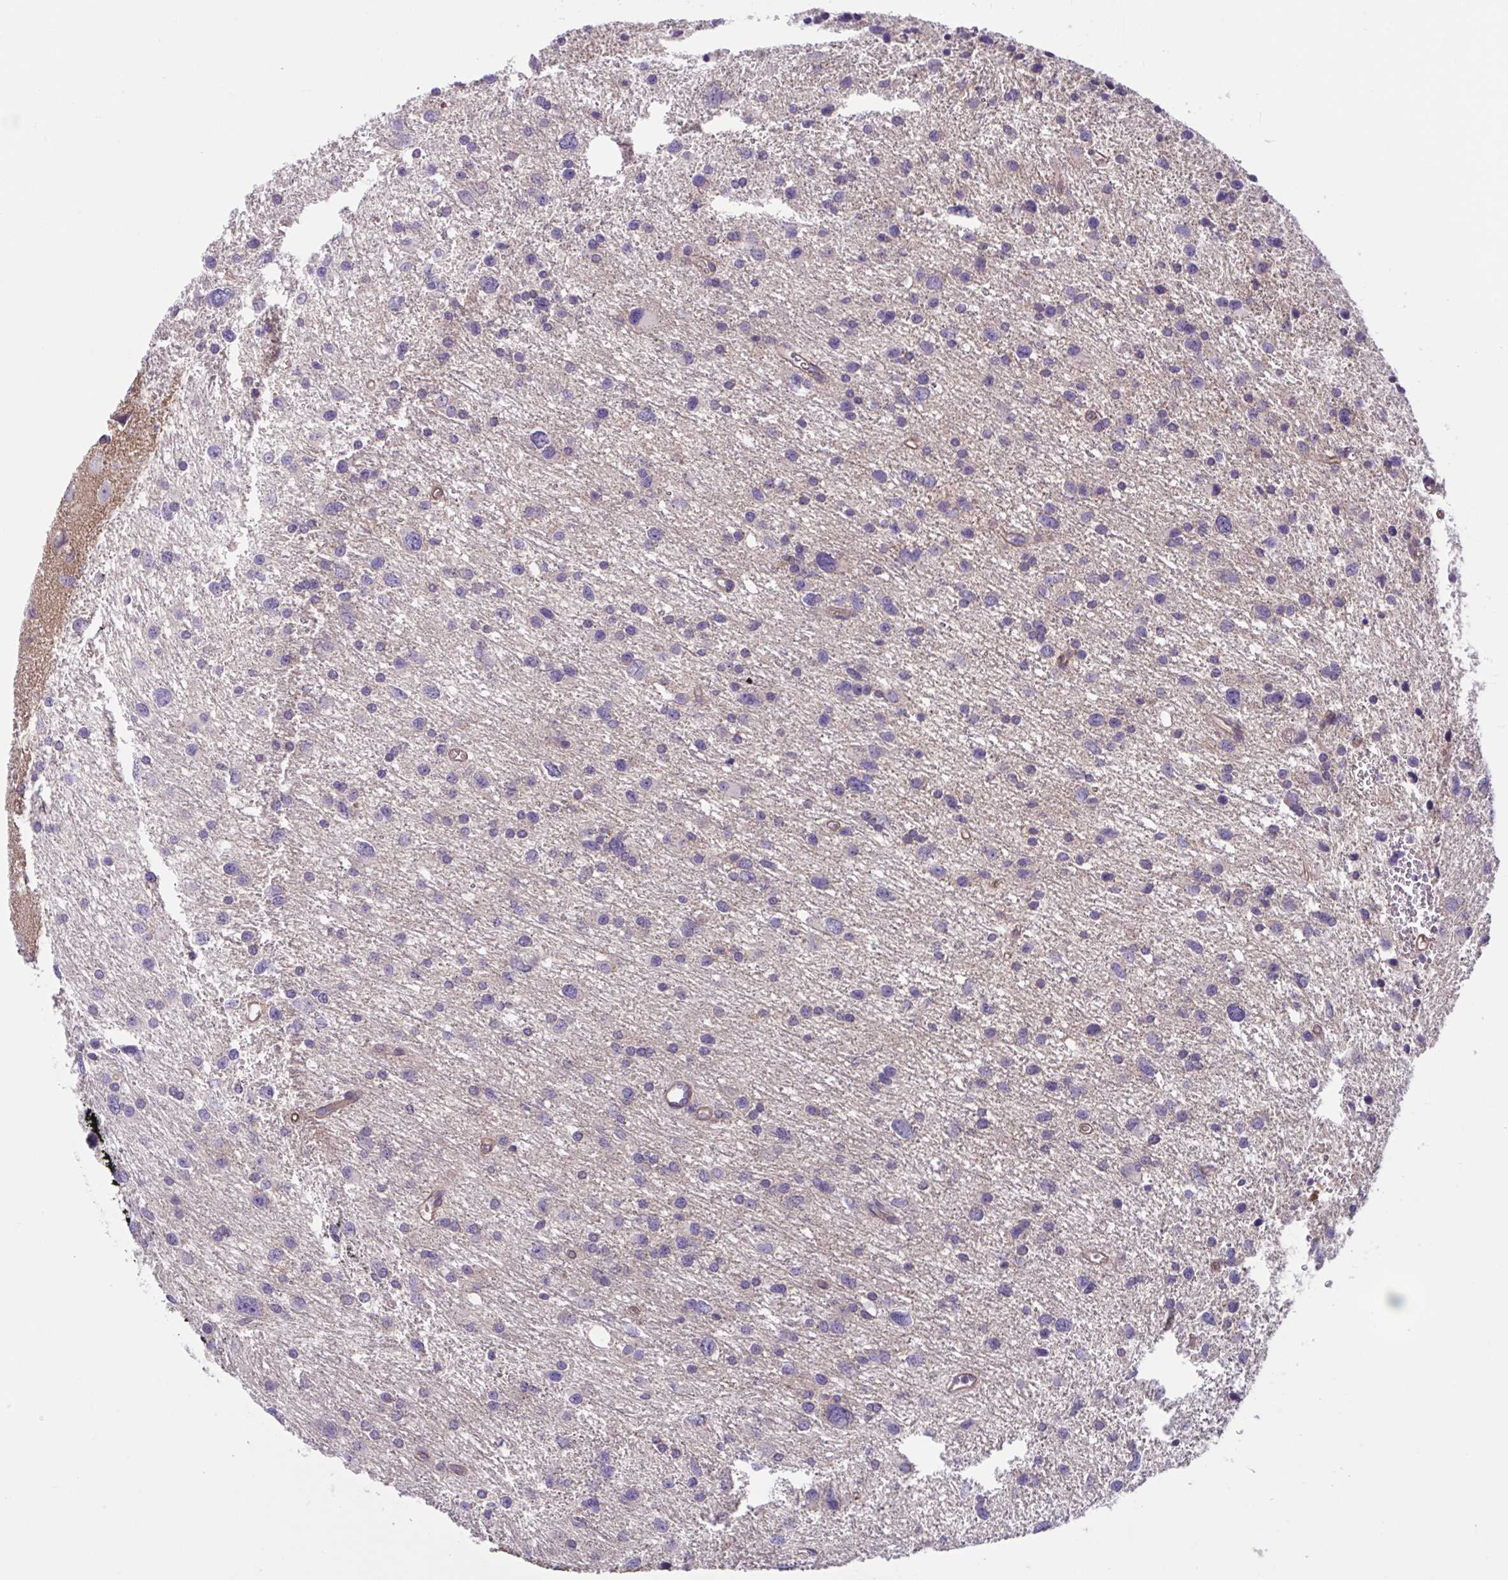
{"staining": {"intensity": "weak", "quantity": "<25%", "location": "cytoplasmic/membranous"}, "tissue": "glioma", "cell_type": "Tumor cells", "image_type": "cancer", "snomed": [{"axis": "morphology", "description": "Glioma, malignant, Low grade"}, {"axis": "topography", "description": "Brain"}], "caption": "Tumor cells are negative for protein expression in human glioma.", "gene": "TTC7B", "patient": {"sex": "female", "age": 55}}